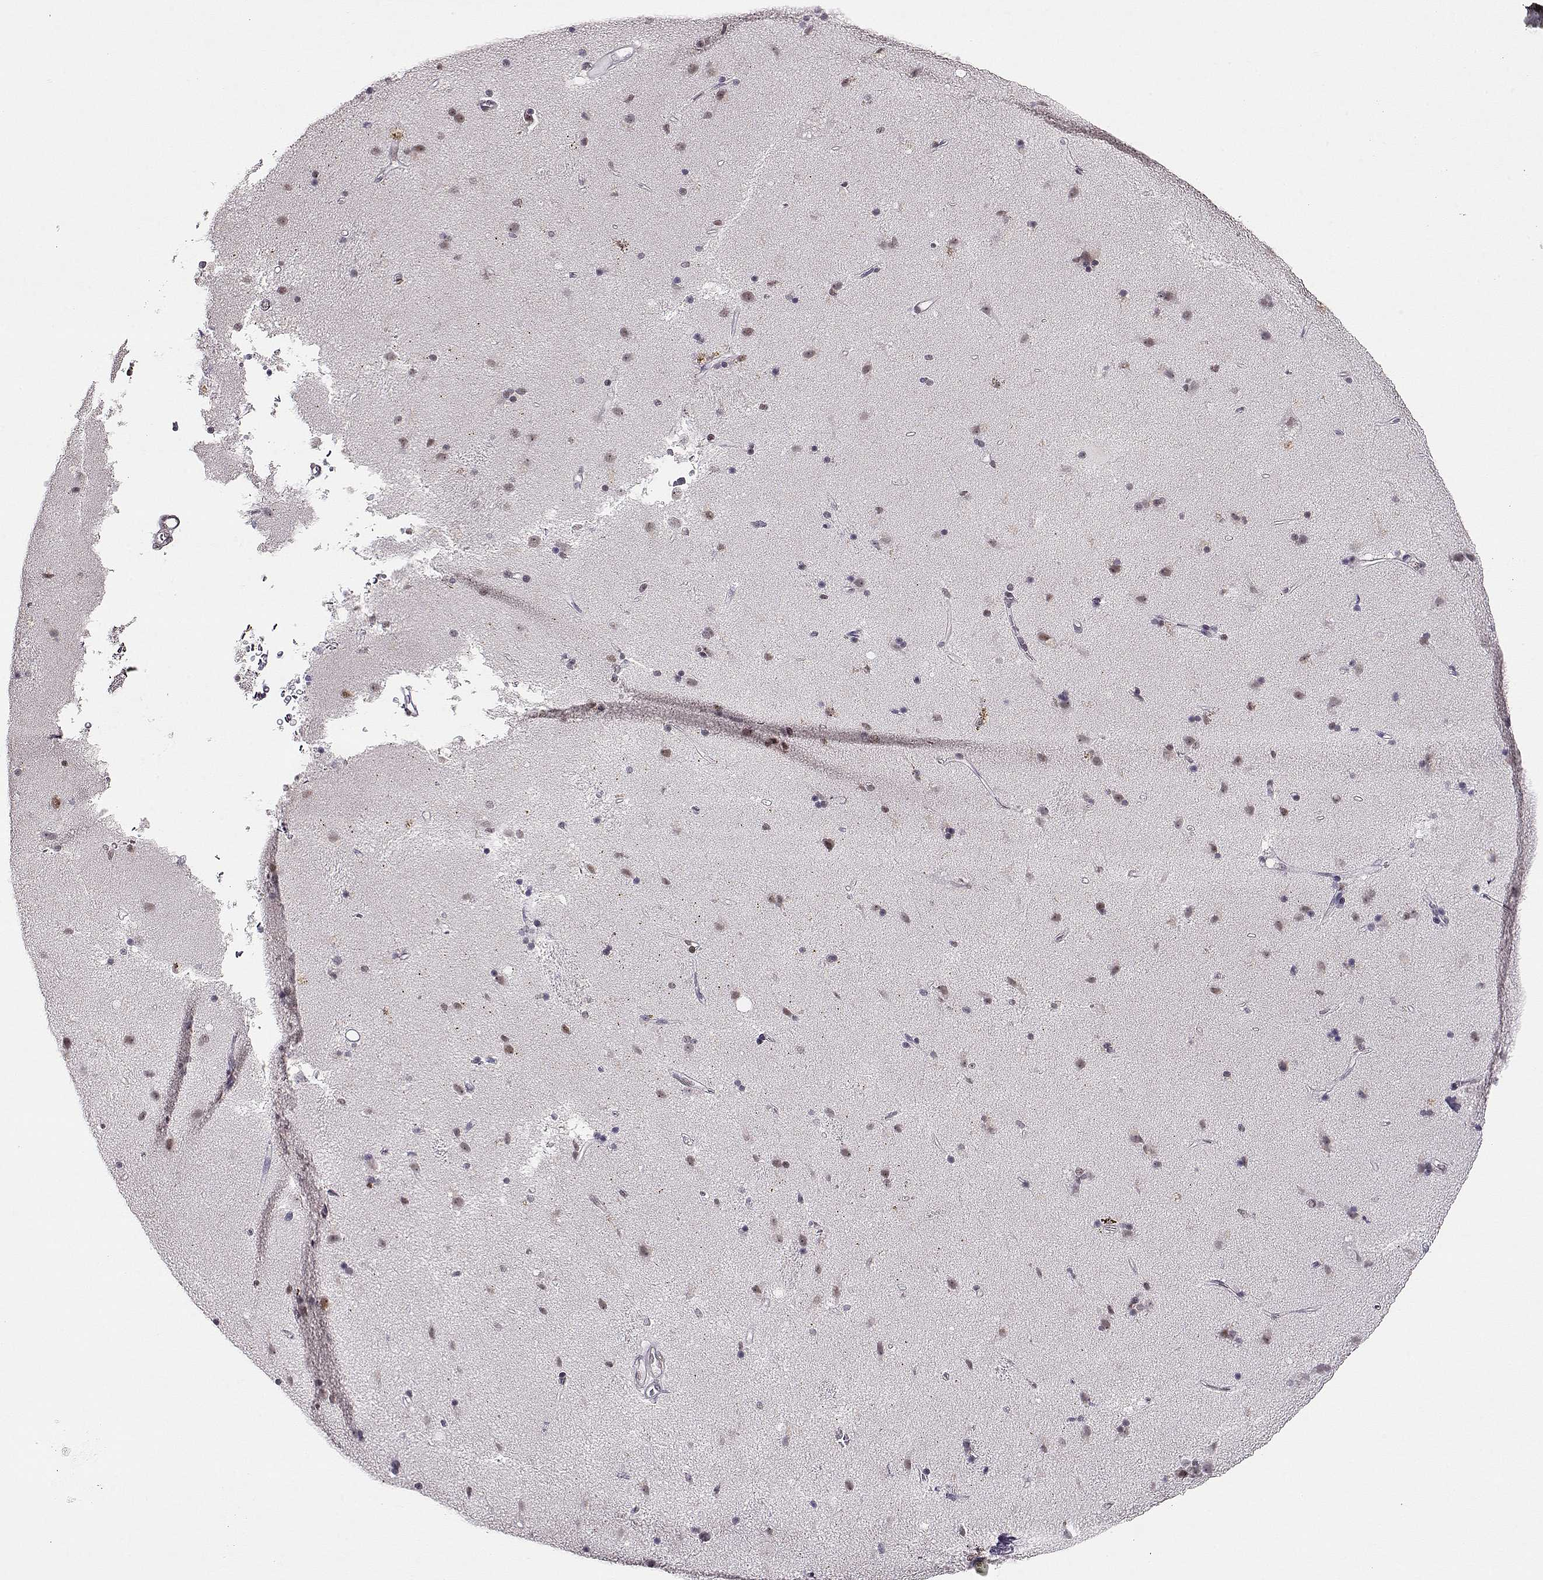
{"staining": {"intensity": "negative", "quantity": "none", "location": "none"}, "tissue": "caudate", "cell_type": "Glial cells", "image_type": "normal", "snomed": [{"axis": "morphology", "description": "Normal tissue, NOS"}, {"axis": "topography", "description": "Lateral ventricle wall"}], "caption": "Caudate was stained to show a protein in brown. There is no significant positivity in glial cells. (Immunohistochemistry (ihc), brightfield microscopy, high magnification).", "gene": "POLI", "patient": {"sex": "female", "age": 71}}